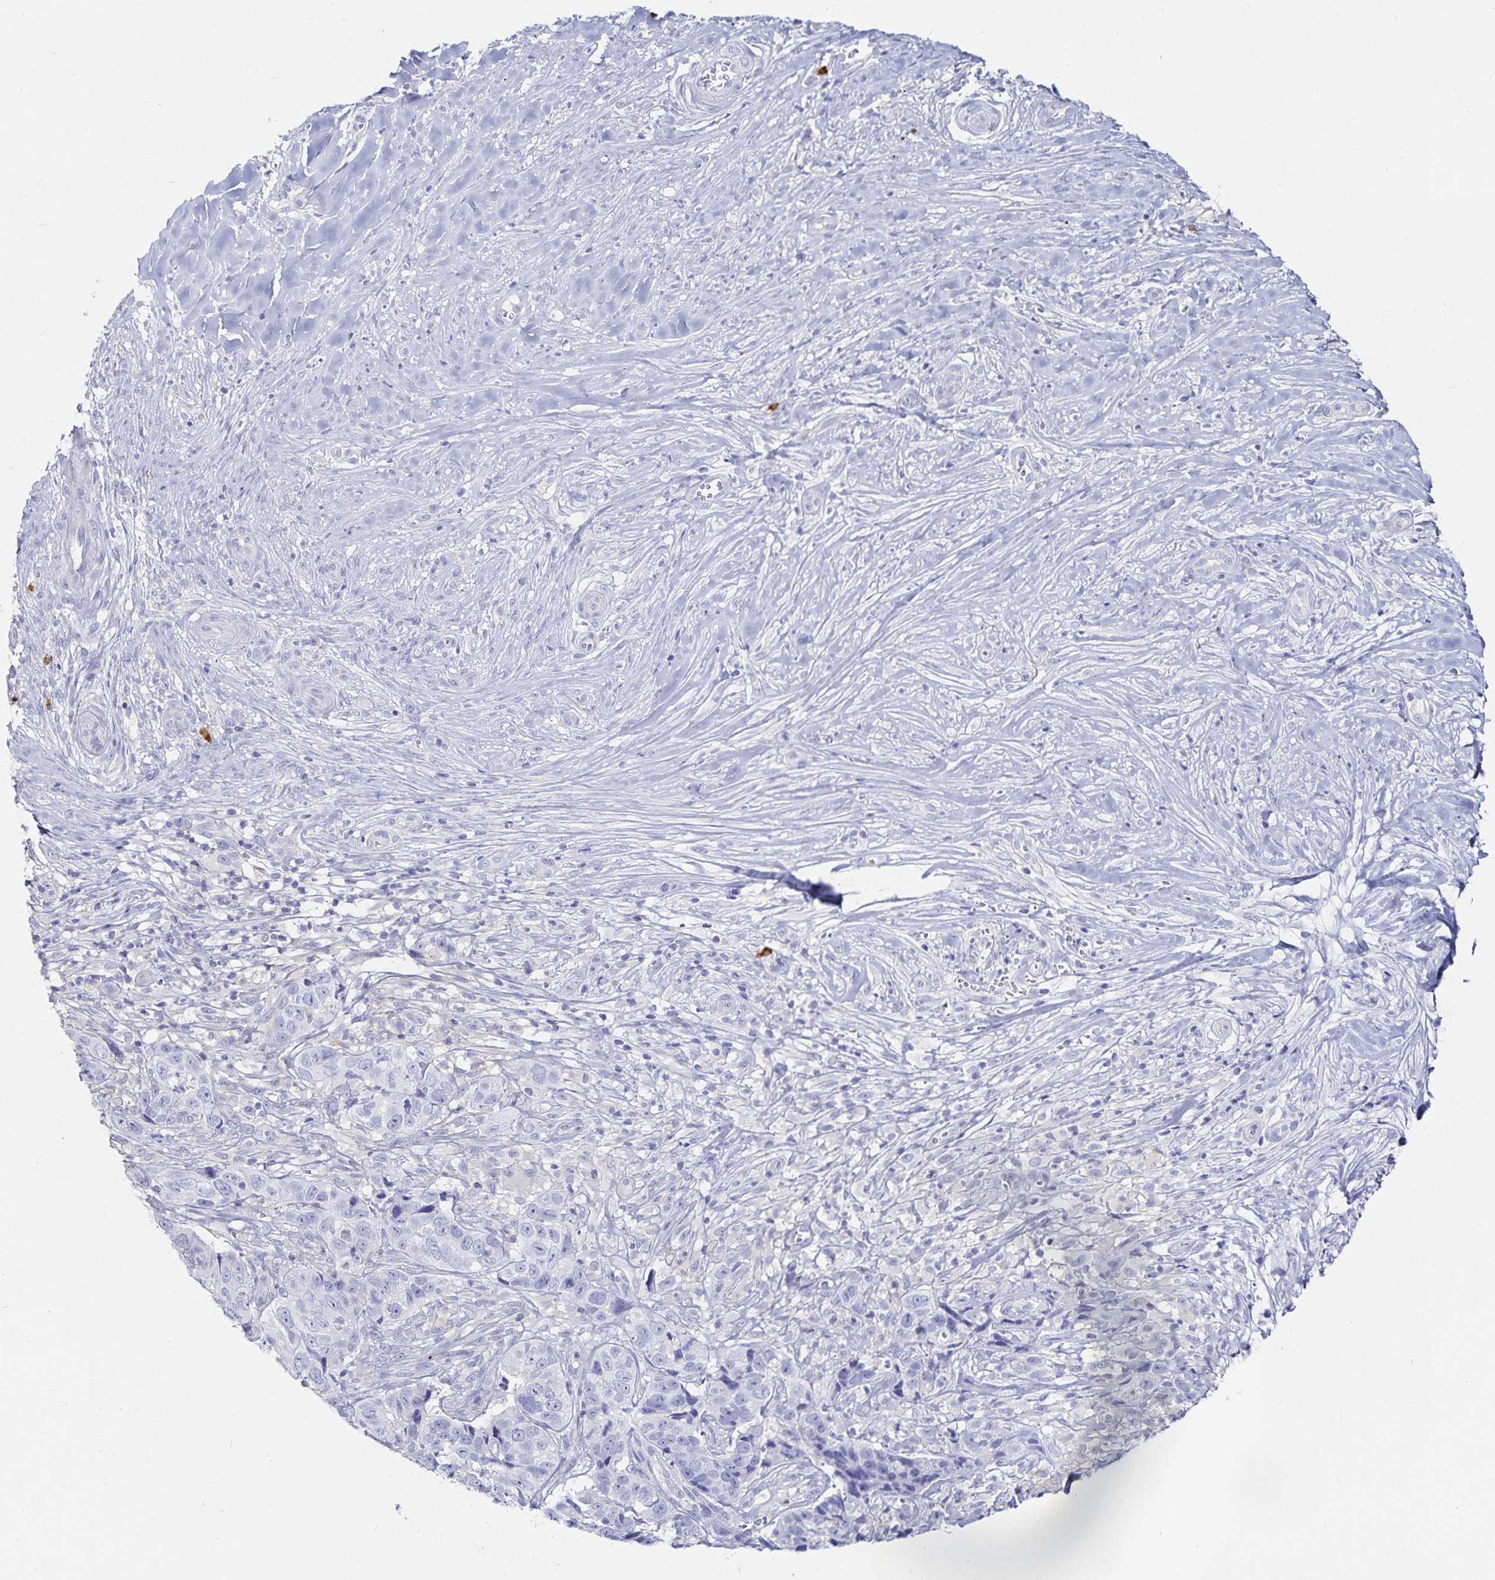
{"staining": {"intensity": "negative", "quantity": "none", "location": "none"}, "tissue": "skin cancer", "cell_type": "Tumor cells", "image_type": "cancer", "snomed": [{"axis": "morphology", "description": "Basal cell carcinoma"}, {"axis": "topography", "description": "Skin"}], "caption": "The histopathology image exhibits no staining of tumor cells in basal cell carcinoma (skin). (DAB IHC visualized using brightfield microscopy, high magnification).", "gene": "TNIP1", "patient": {"sex": "female", "age": 82}}